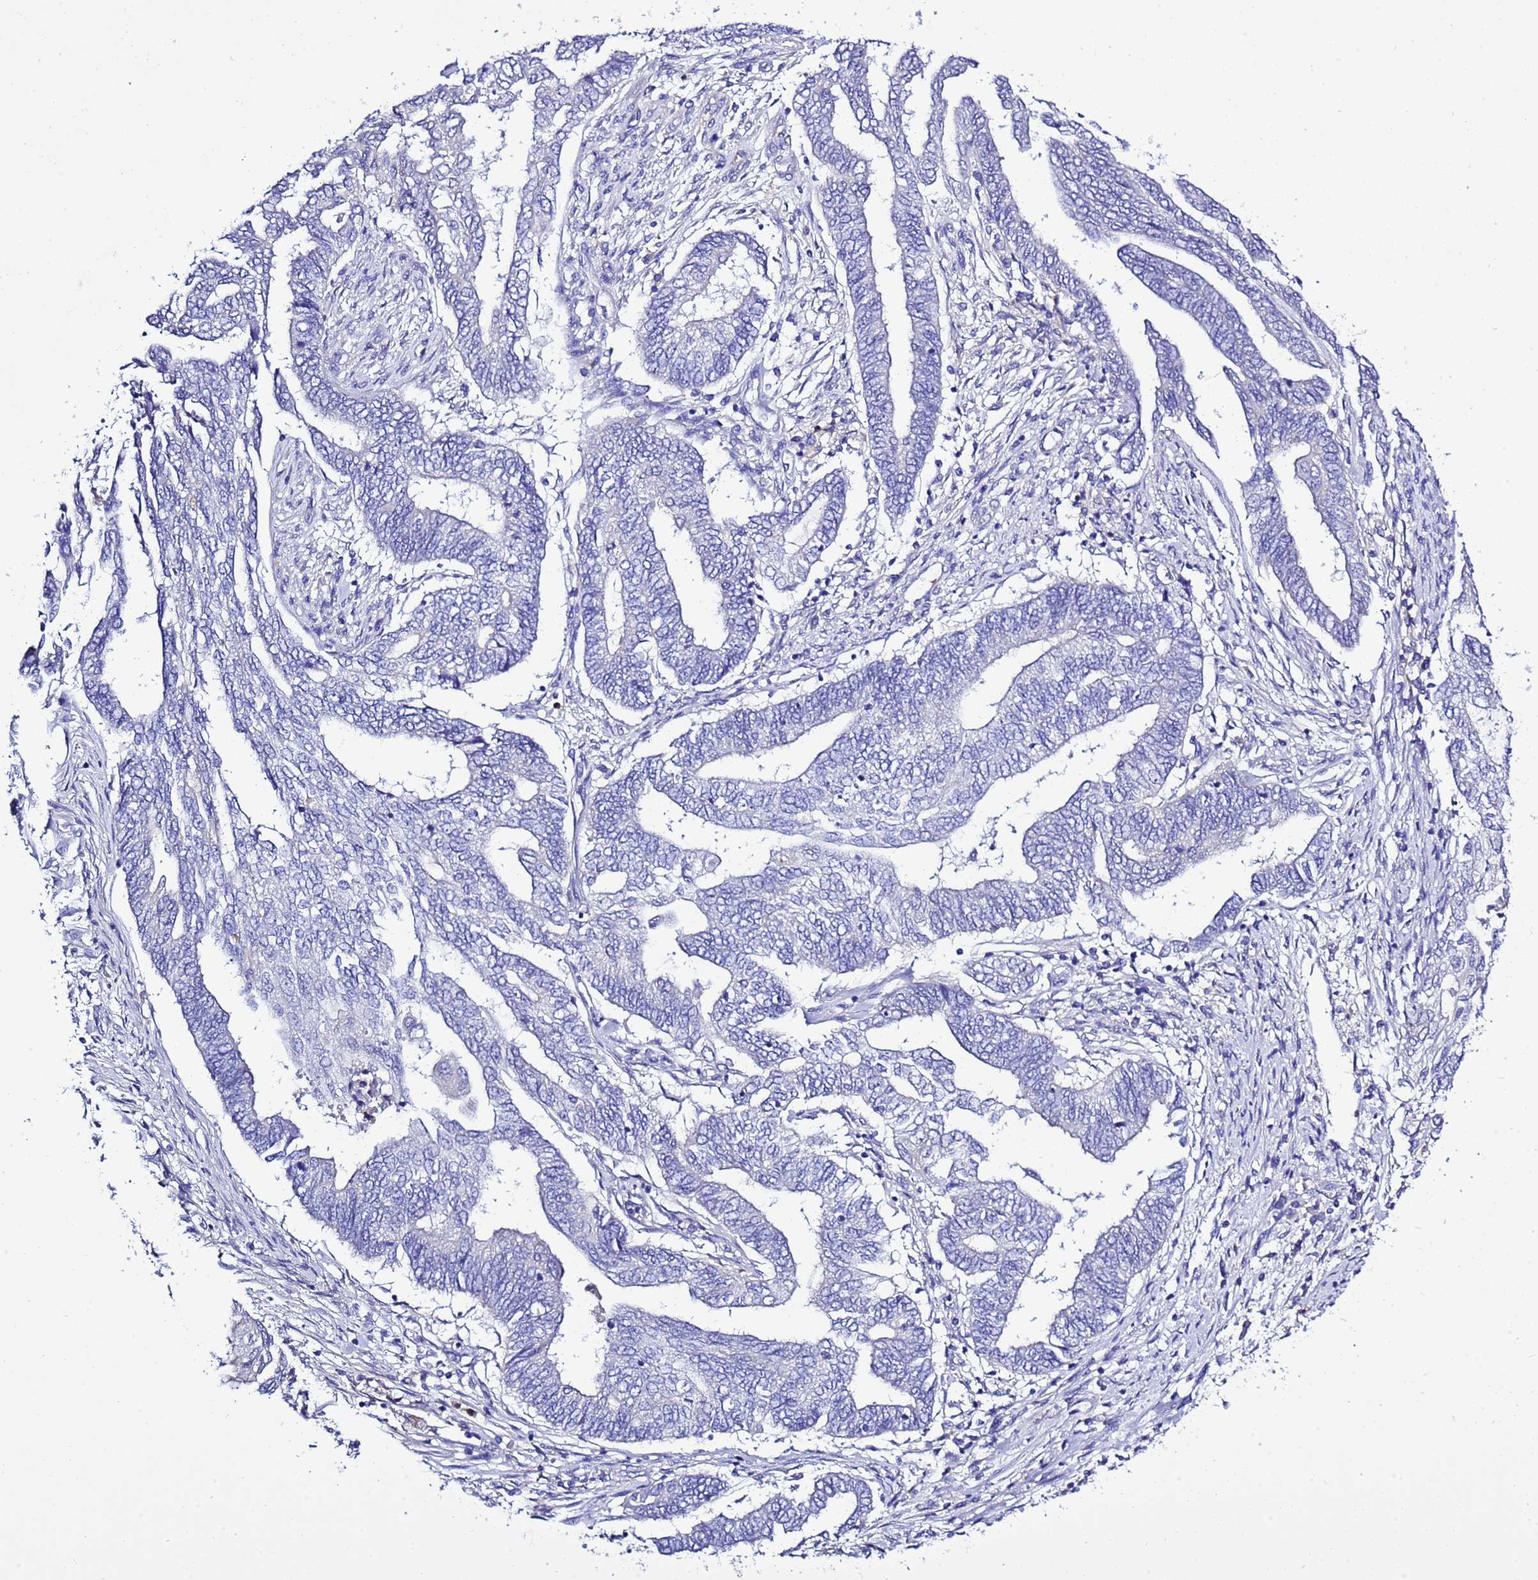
{"staining": {"intensity": "negative", "quantity": "none", "location": "none"}, "tissue": "endometrial cancer", "cell_type": "Tumor cells", "image_type": "cancer", "snomed": [{"axis": "morphology", "description": "Adenocarcinoma, NOS"}, {"axis": "topography", "description": "Uterus"}, {"axis": "topography", "description": "Endometrium"}], "caption": "This is an immunohistochemistry histopathology image of endometrial adenocarcinoma. There is no expression in tumor cells.", "gene": "KICS2", "patient": {"sex": "female", "age": 70}}